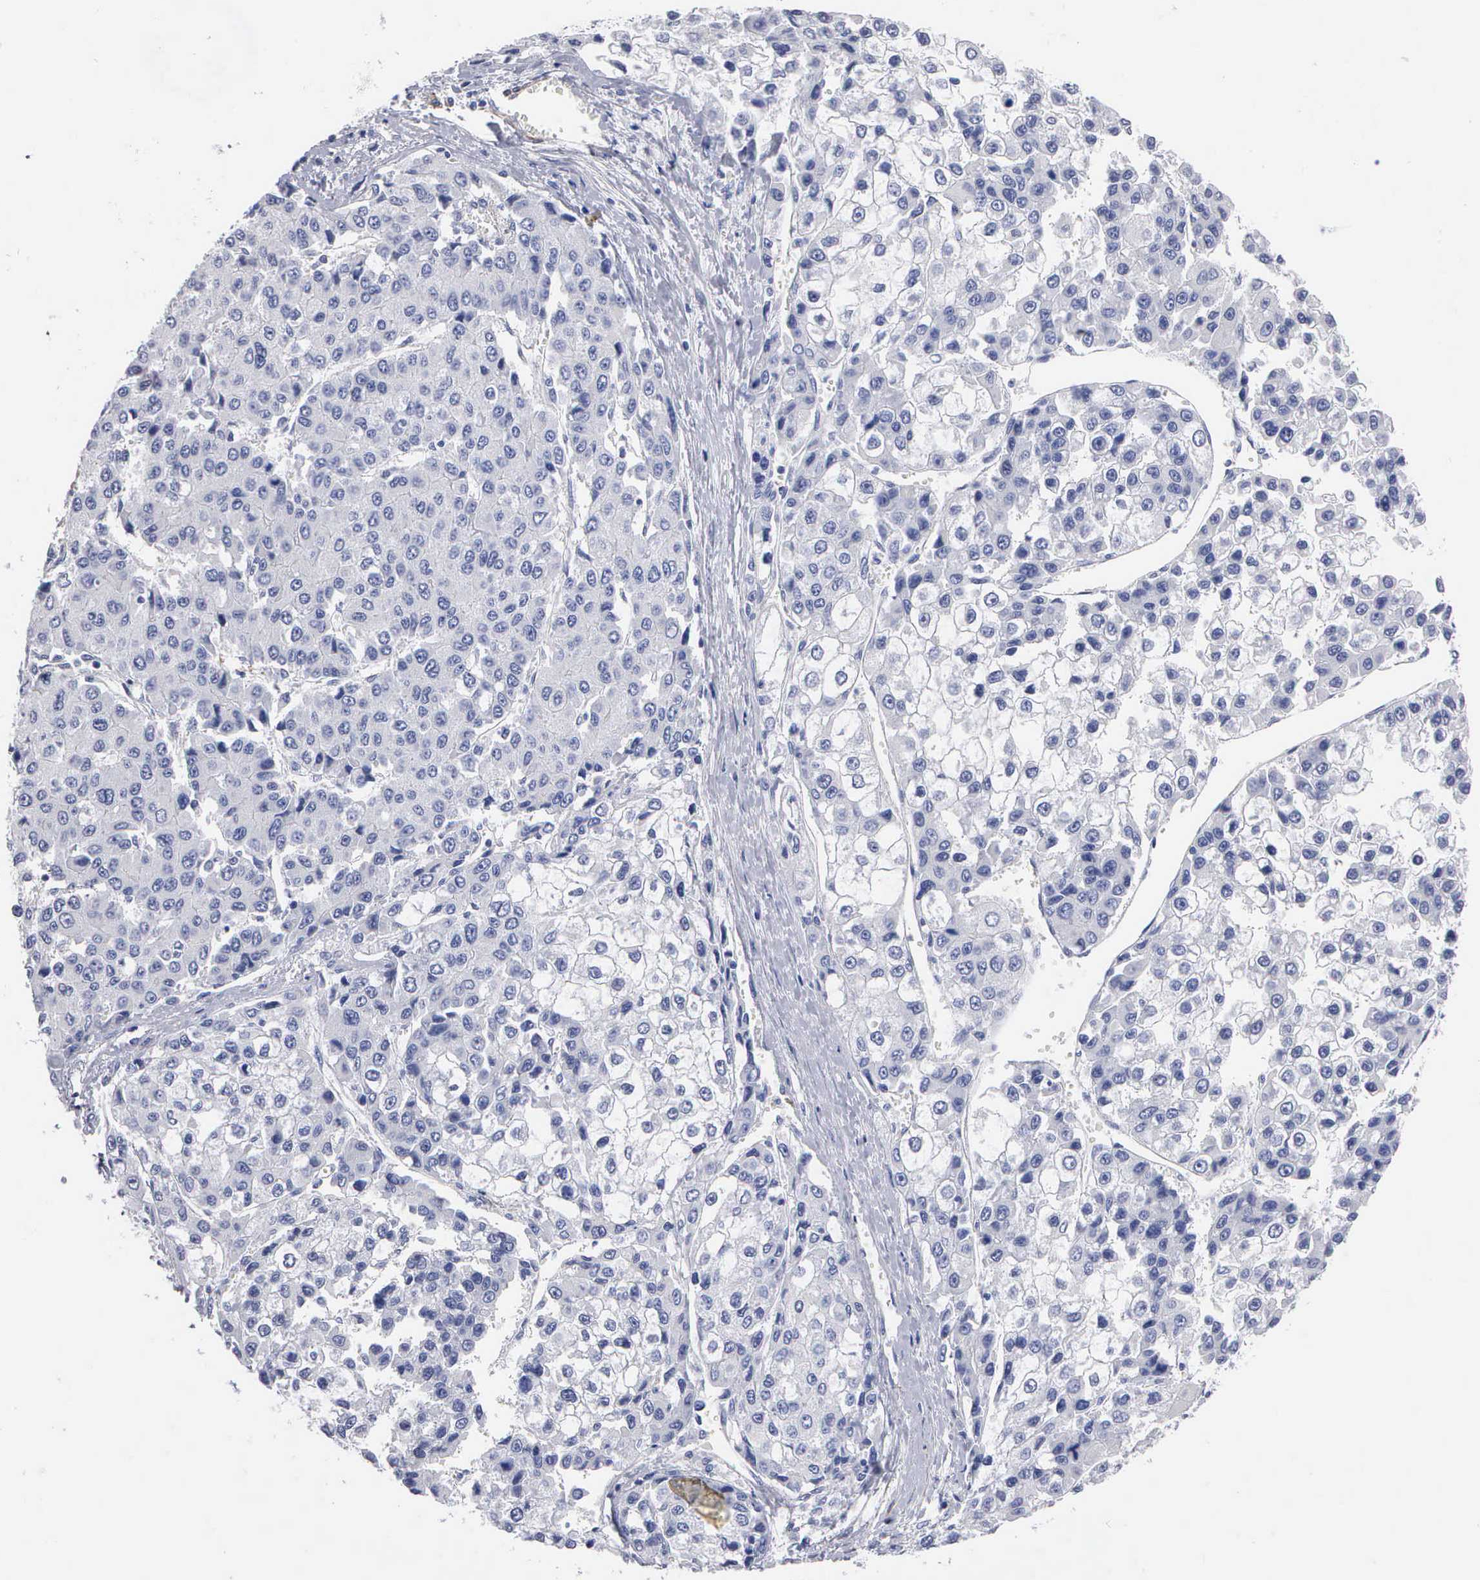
{"staining": {"intensity": "negative", "quantity": "none", "location": "none"}, "tissue": "liver cancer", "cell_type": "Tumor cells", "image_type": "cancer", "snomed": [{"axis": "morphology", "description": "Carcinoma, Hepatocellular, NOS"}, {"axis": "topography", "description": "Liver"}], "caption": "DAB (3,3'-diaminobenzidine) immunohistochemical staining of human liver cancer shows no significant positivity in tumor cells. Nuclei are stained in blue.", "gene": "ELFN2", "patient": {"sex": "female", "age": 66}}